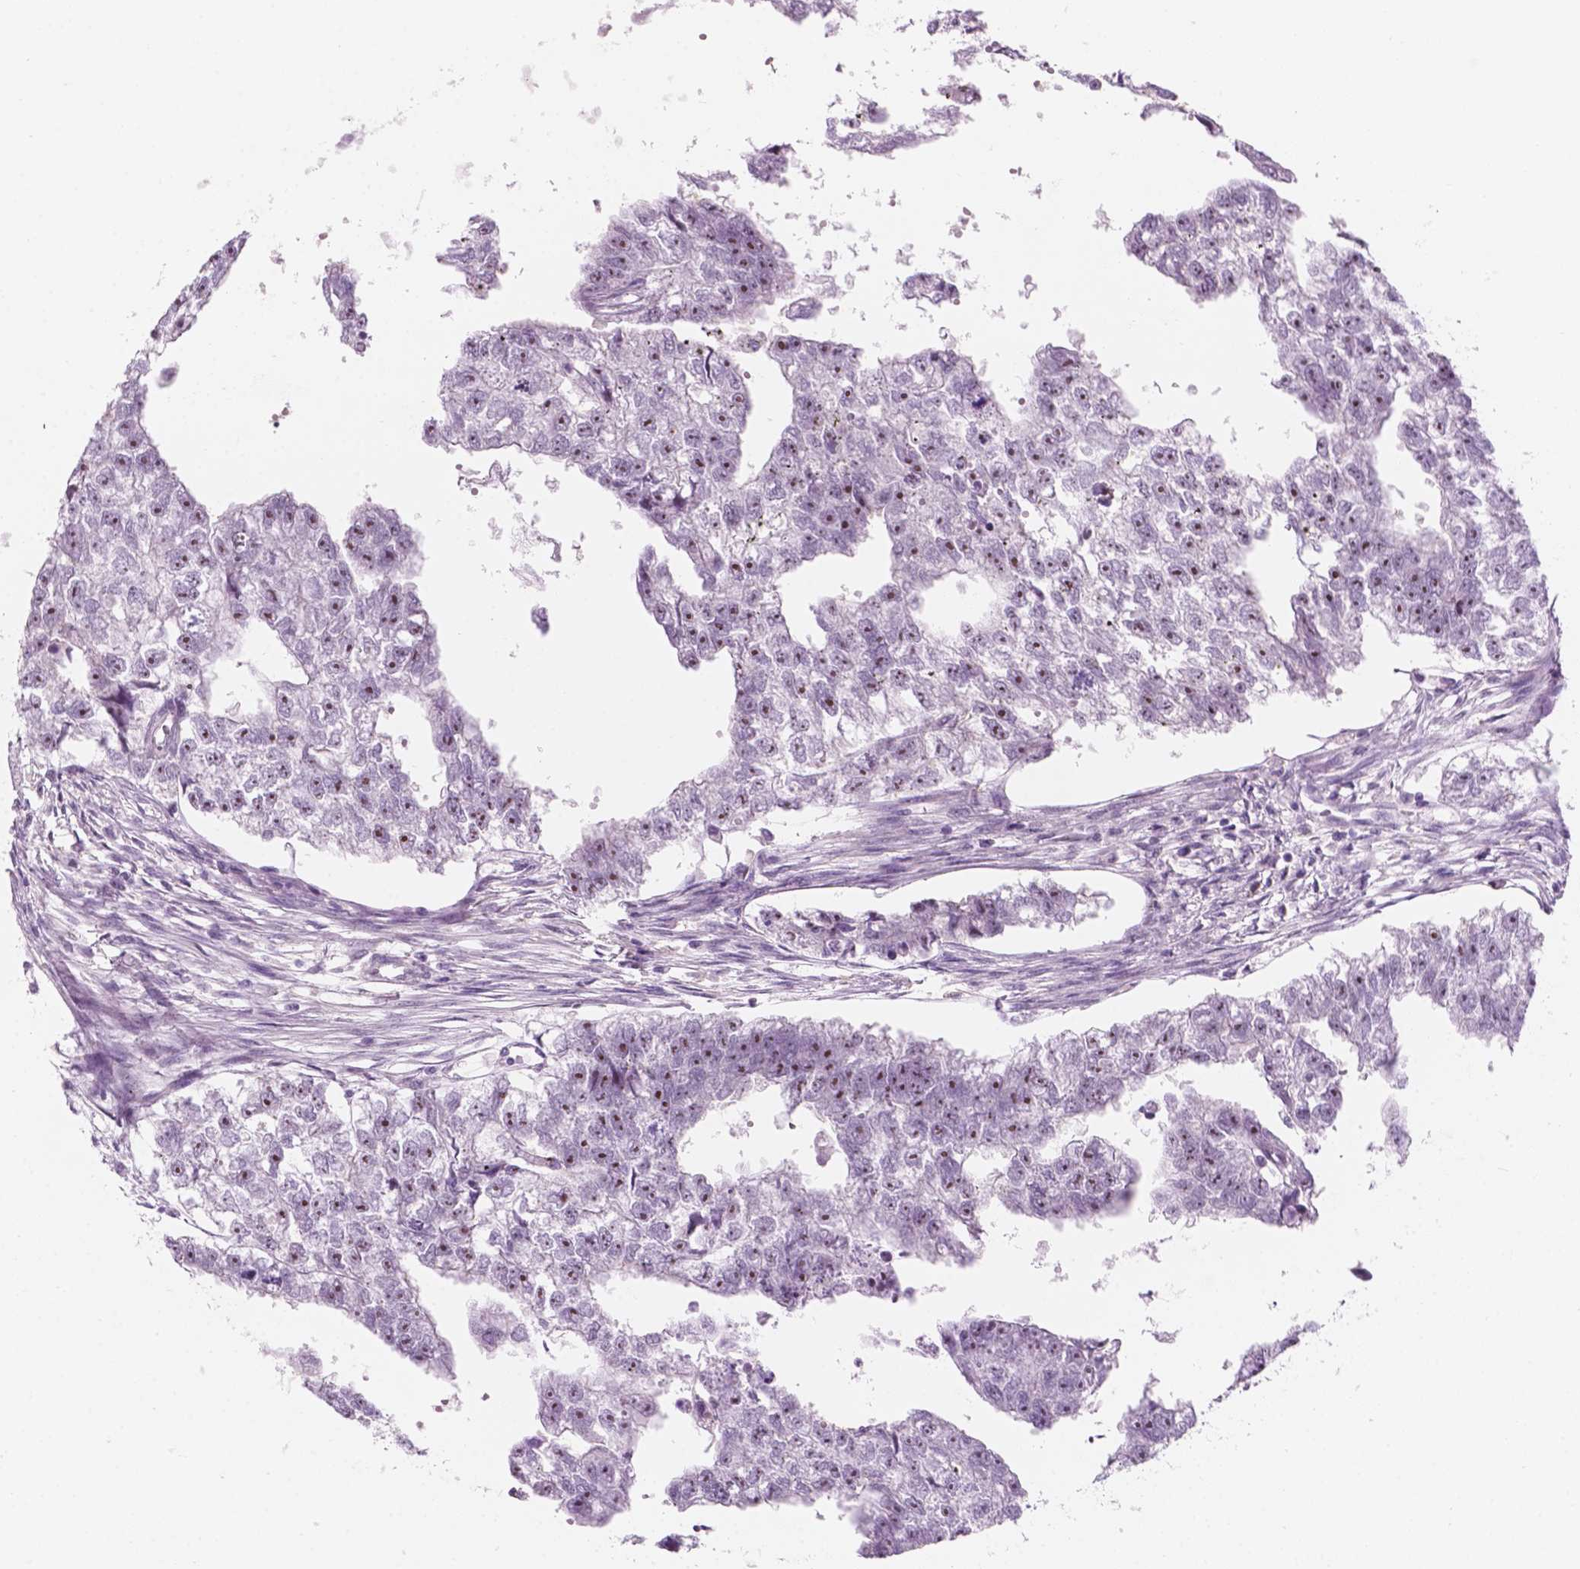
{"staining": {"intensity": "moderate", "quantity": "25%-75%", "location": "nuclear"}, "tissue": "testis cancer", "cell_type": "Tumor cells", "image_type": "cancer", "snomed": [{"axis": "morphology", "description": "Carcinoma, Embryonal, NOS"}, {"axis": "morphology", "description": "Teratoma, malignant, NOS"}, {"axis": "topography", "description": "Testis"}], "caption": "Brown immunohistochemical staining in testis malignant teratoma reveals moderate nuclear staining in about 25%-75% of tumor cells.", "gene": "ZNF853", "patient": {"sex": "male", "age": 44}}